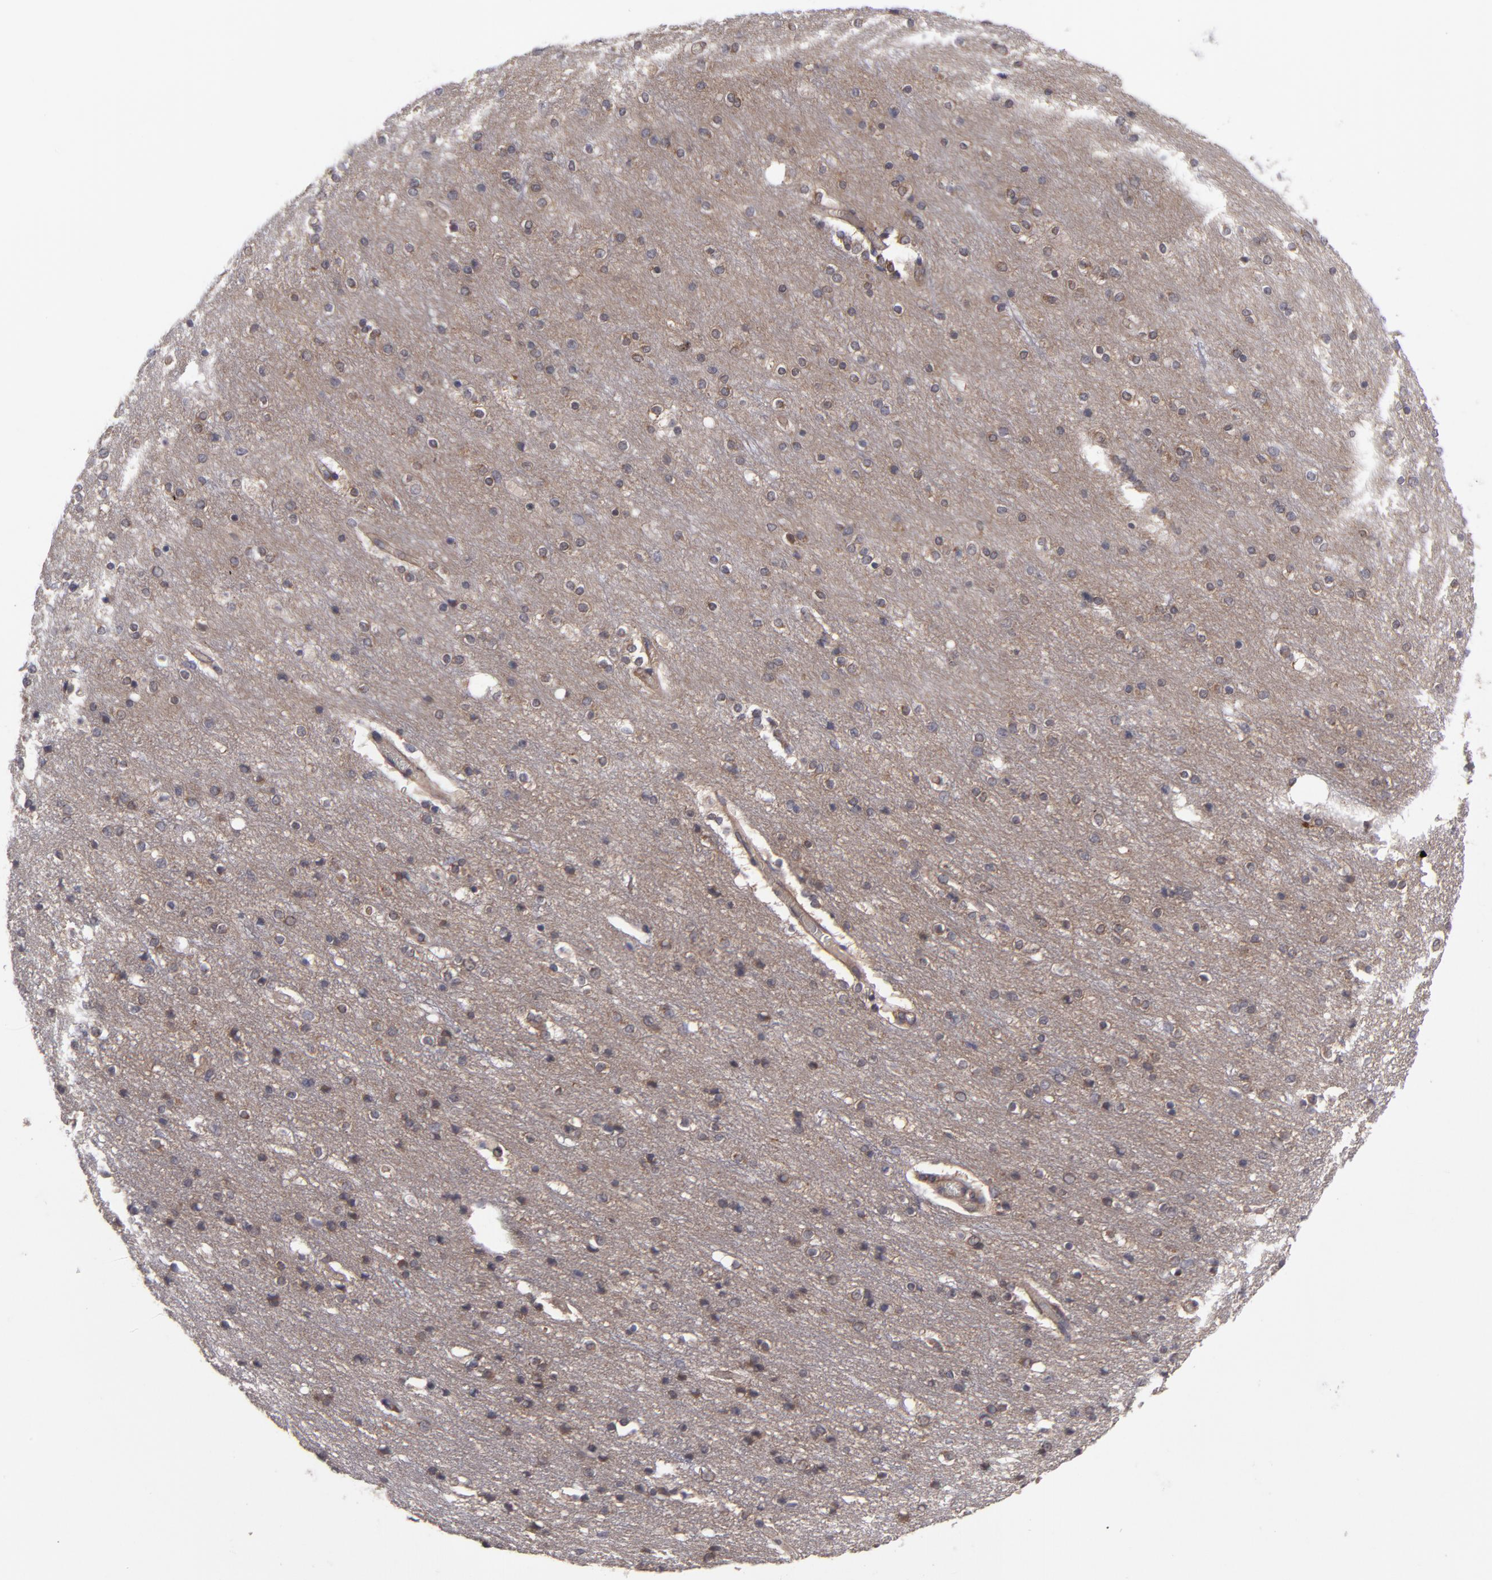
{"staining": {"intensity": "negative", "quantity": "none", "location": "none"}, "tissue": "cerebral cortex", "cell_type": "Endothelial cells", "image_type": "normal", "snomed": [{"axis": "morphology", "description": "Normal tissue, NOS"}, {"axis": "topography", "description": "Cerebral cortex"}], "caption": "DAB immunohistochemical staining of benign cerebral cortex shows no significant expression in endothelial cells. The staining is performed using DAB brown chromogen with nuclei counter-stained in using hematoxylin.", "gene": "CTSO", "patient": {"sex": "female", "age": 54}}